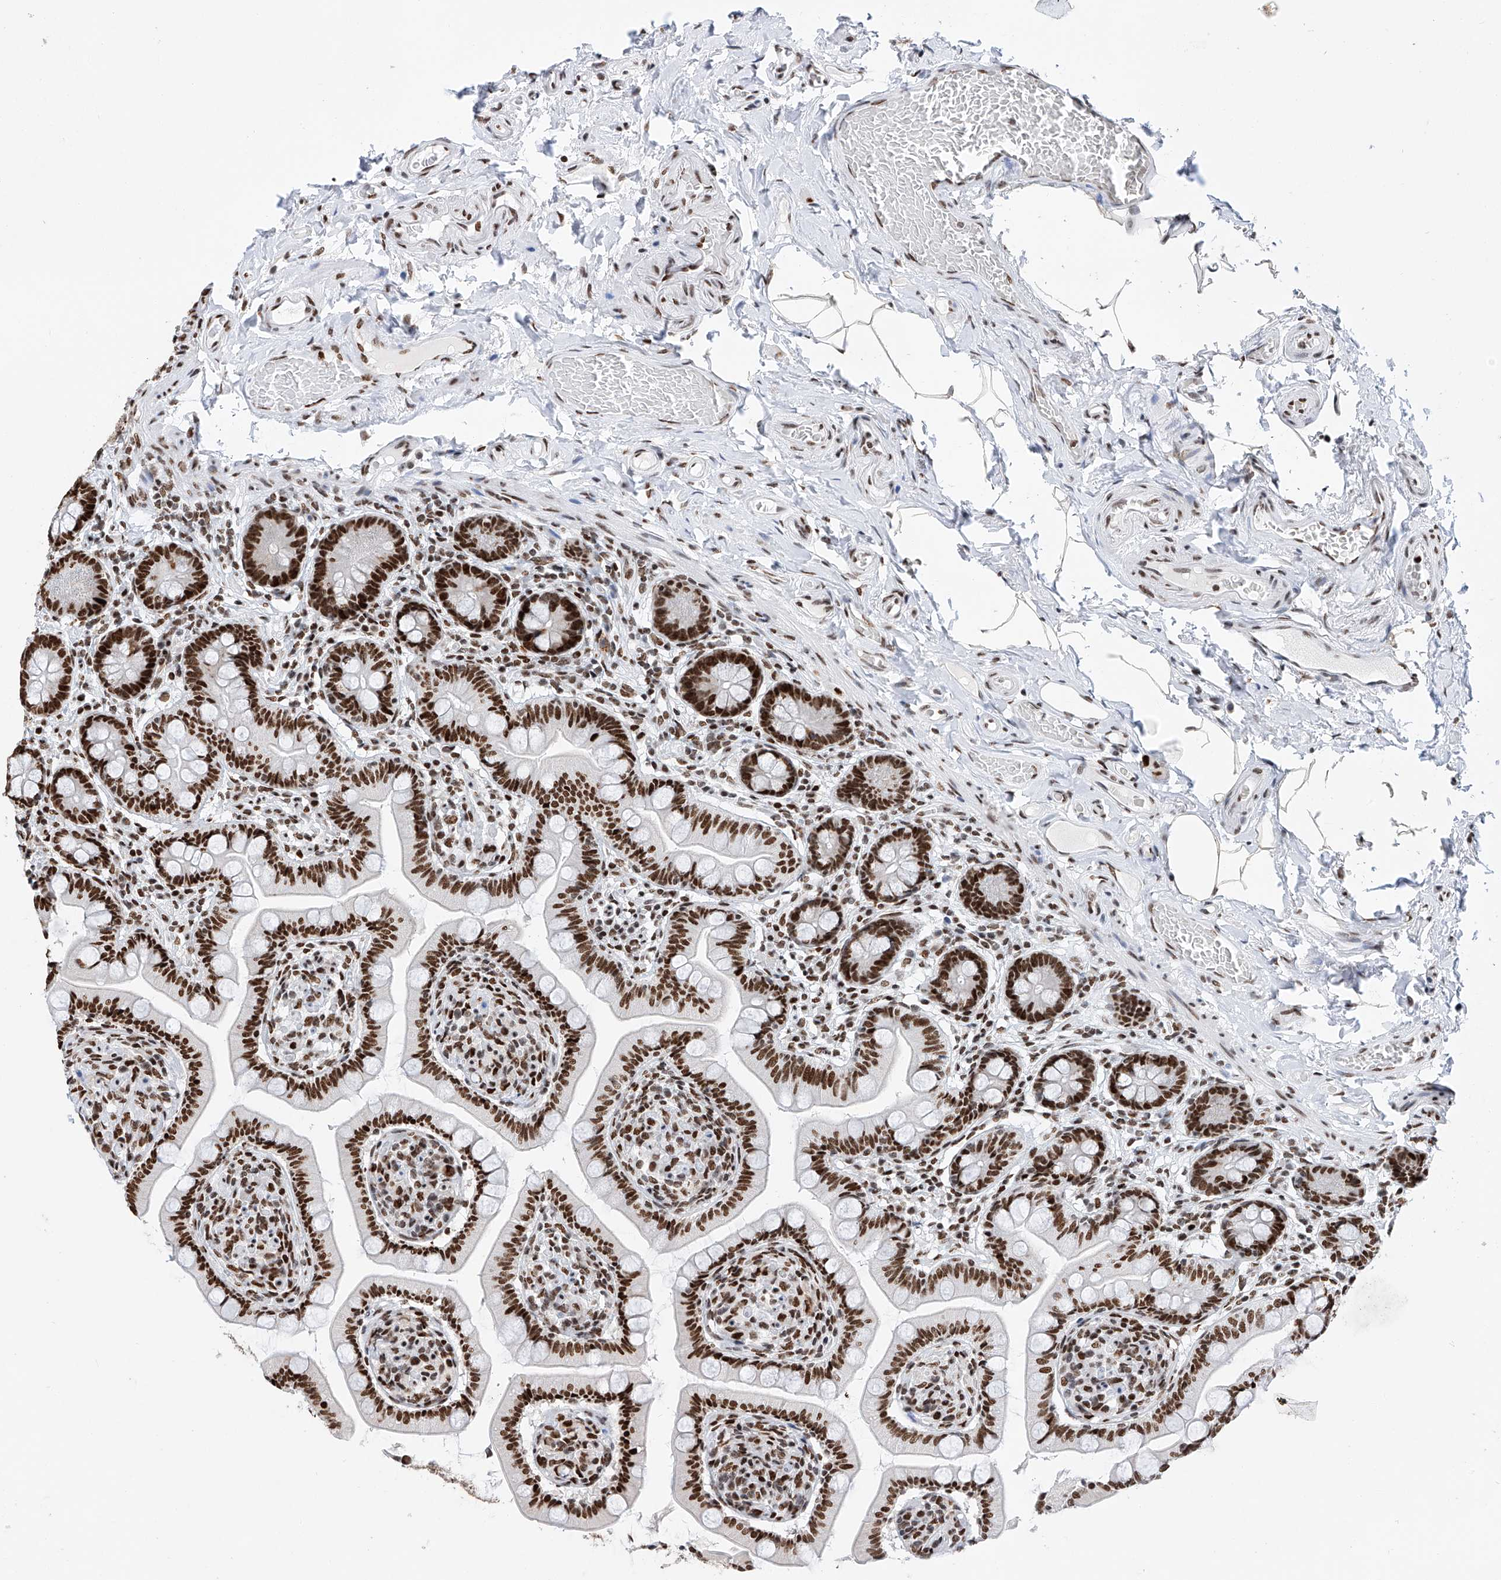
{"staining": {"intensity": "strong", "quantity": ">75%", "location": "nuclear"}, "tissue": "small intestine", "cell_type": "Glandular cells", "image_type": "normal", "snomed": [{"axis": "morphology", "description": "Normal tissue, NOS"}, {"axis": "topography", "description": "Small intestine"}], "caption": "The immunohistochemical stain labels strong nuclear staining in glandular cells of unremarkable small intestine. The staining is performed using DAB (3,3'-diaminobenzidine) brown chromogen to label protein expression. The nuclei are counter-stained blue using hematoxylin.", "gene": "SRSF6", "patient": {"sex": "female", "age": 64}}